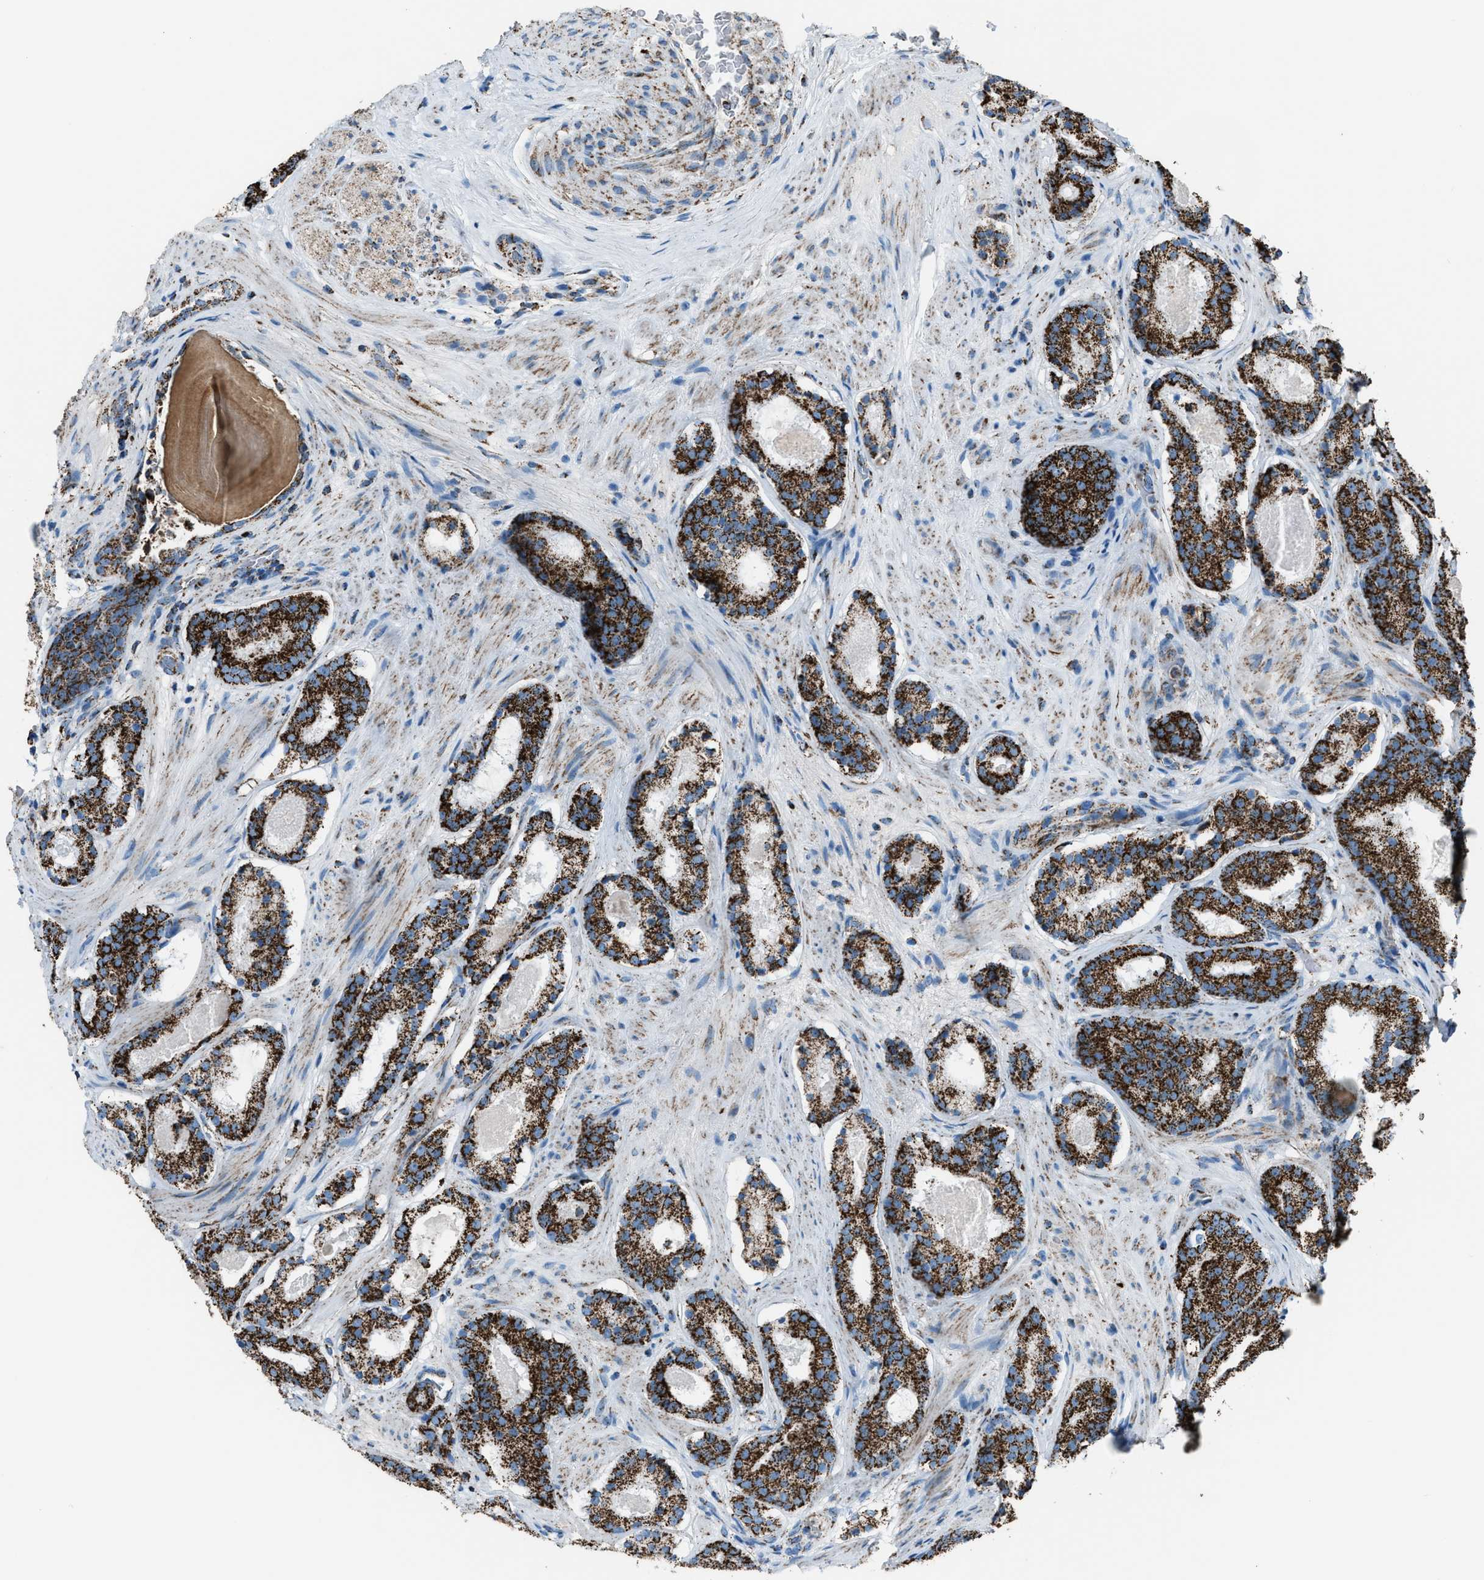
{"staining": {"intensity": "strong", "quantity": ">75%", "location": "cytoplasmic/membranous"}, "tissue": "prostate cancer", "cell_type": "Tumor cells", "image_type": "cancer", "snomed": [{"axis": "morphology", "description": "Adenocarcinoma, Low grade"}, {"axis": "topography", "description": "Prostate"}], "caption": "Protein expression analysis of prostate adenocarcinoma (low-grade) reveals strong cytoplasmic/membranous positivity in about >75% of tumor cells.", "gene": "MDH2", "patient": {"sex": "male", "age": 69}}